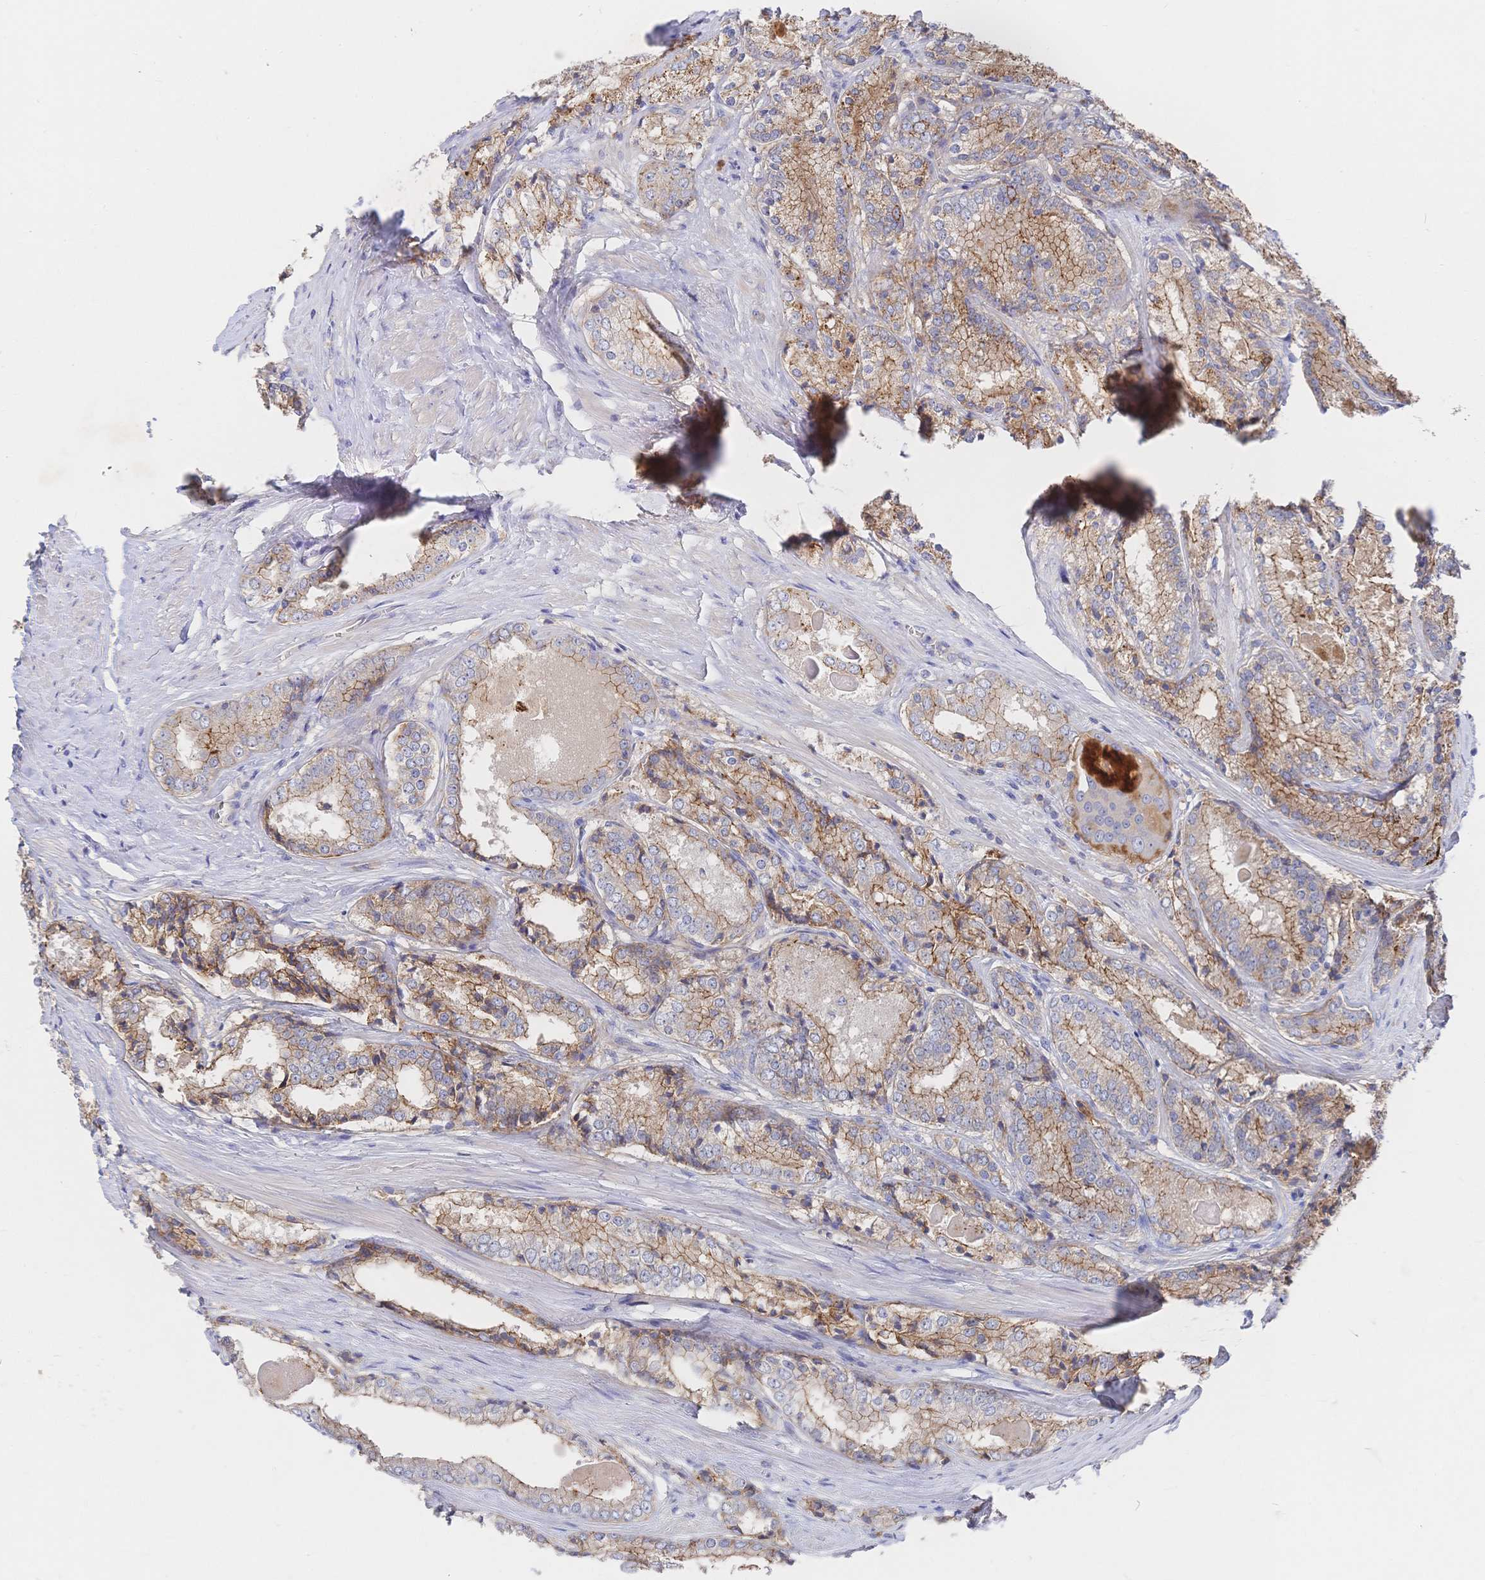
{"staining": {"intensity": "moderate", "quantity": ">75%", "location": "cytoplasmic/membranous"}, "tissue": "prostate cancer", "cell_type": "Tumor cells", "image_type": "cancer", "snomed": [{"axis": "morphology", "description": "Adenocarcinoma, NOS"}, {"axis": "morphology", "description": "Adenocarcinoma, Low grade"}, {"axis": "topography", "description": "Prostate"}], "caption": "Moderate cytoplasmic/membranous expression for a protein is appreciated in about >75% of tumor cells of adenocarcinoma (prostate) using immunohistochemistry.", "gene": "F11R", "patient": {"sex": "male", "age": 68}}